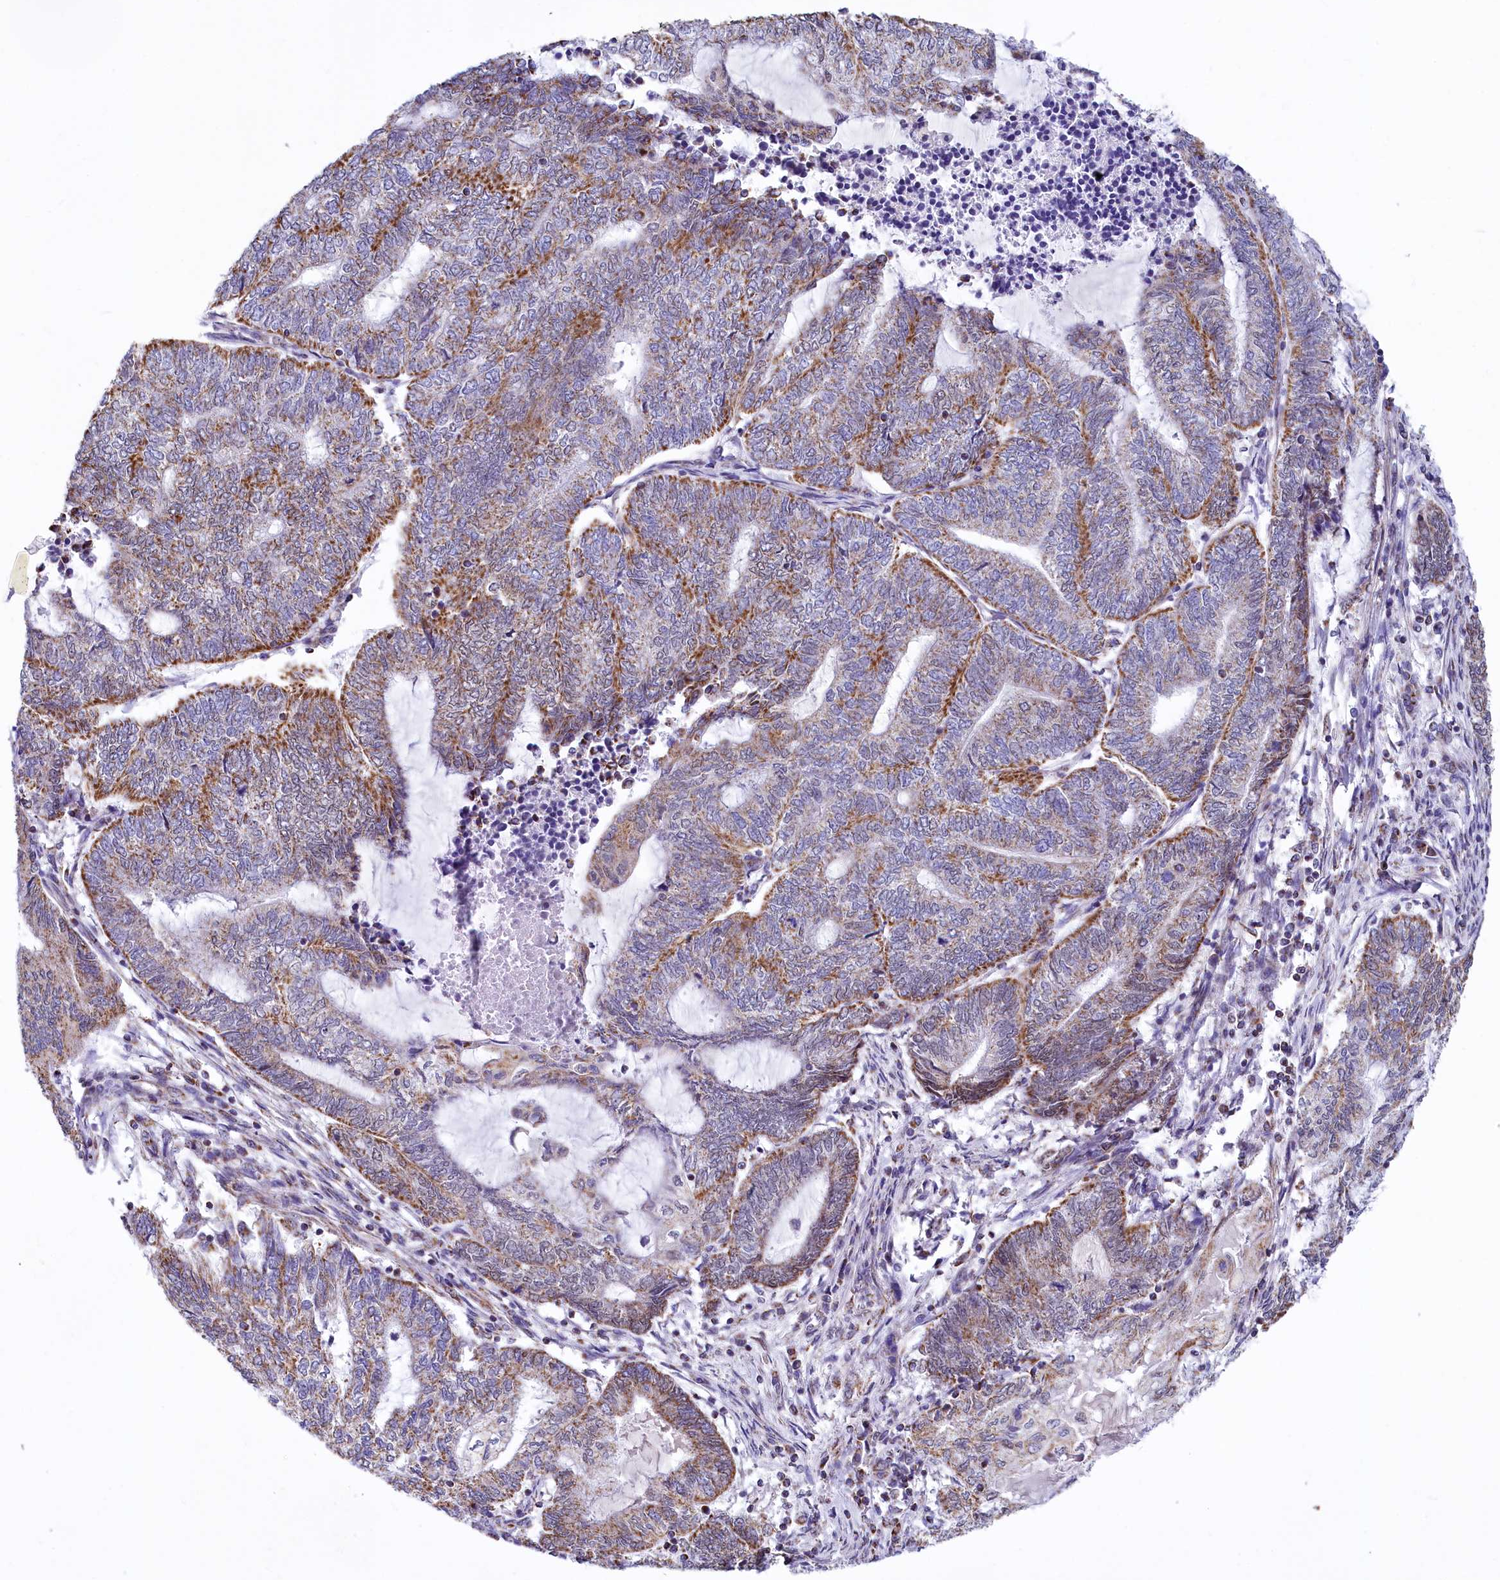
{"staining": {"intensity": "moderate", "quantity": ">75%", "location": "cytoplasmic/membranous"}, "tissue": "endometrial cancer", "cell_type": "Tumor cells", "image_type": "cancer", "snomed": [{"axis": "morphology", "description": "Adenocarcinoma, NOS"}, {"axis": "topography", "description": "Uterus"}, {"axis": "topography", "description": "Endometrium"}], "caption": "An immunohistochemistry image of neoplastic tissue is shown. Protein staining in brown shows moderate cytoplasmic/membranous positivity in adenocarcinoma (endometrial) within tumor cells. (IHC, brightfield microscopy, high magnification).", "gene": "MORN3", "patient": {"sex": "female", "age": 70}}